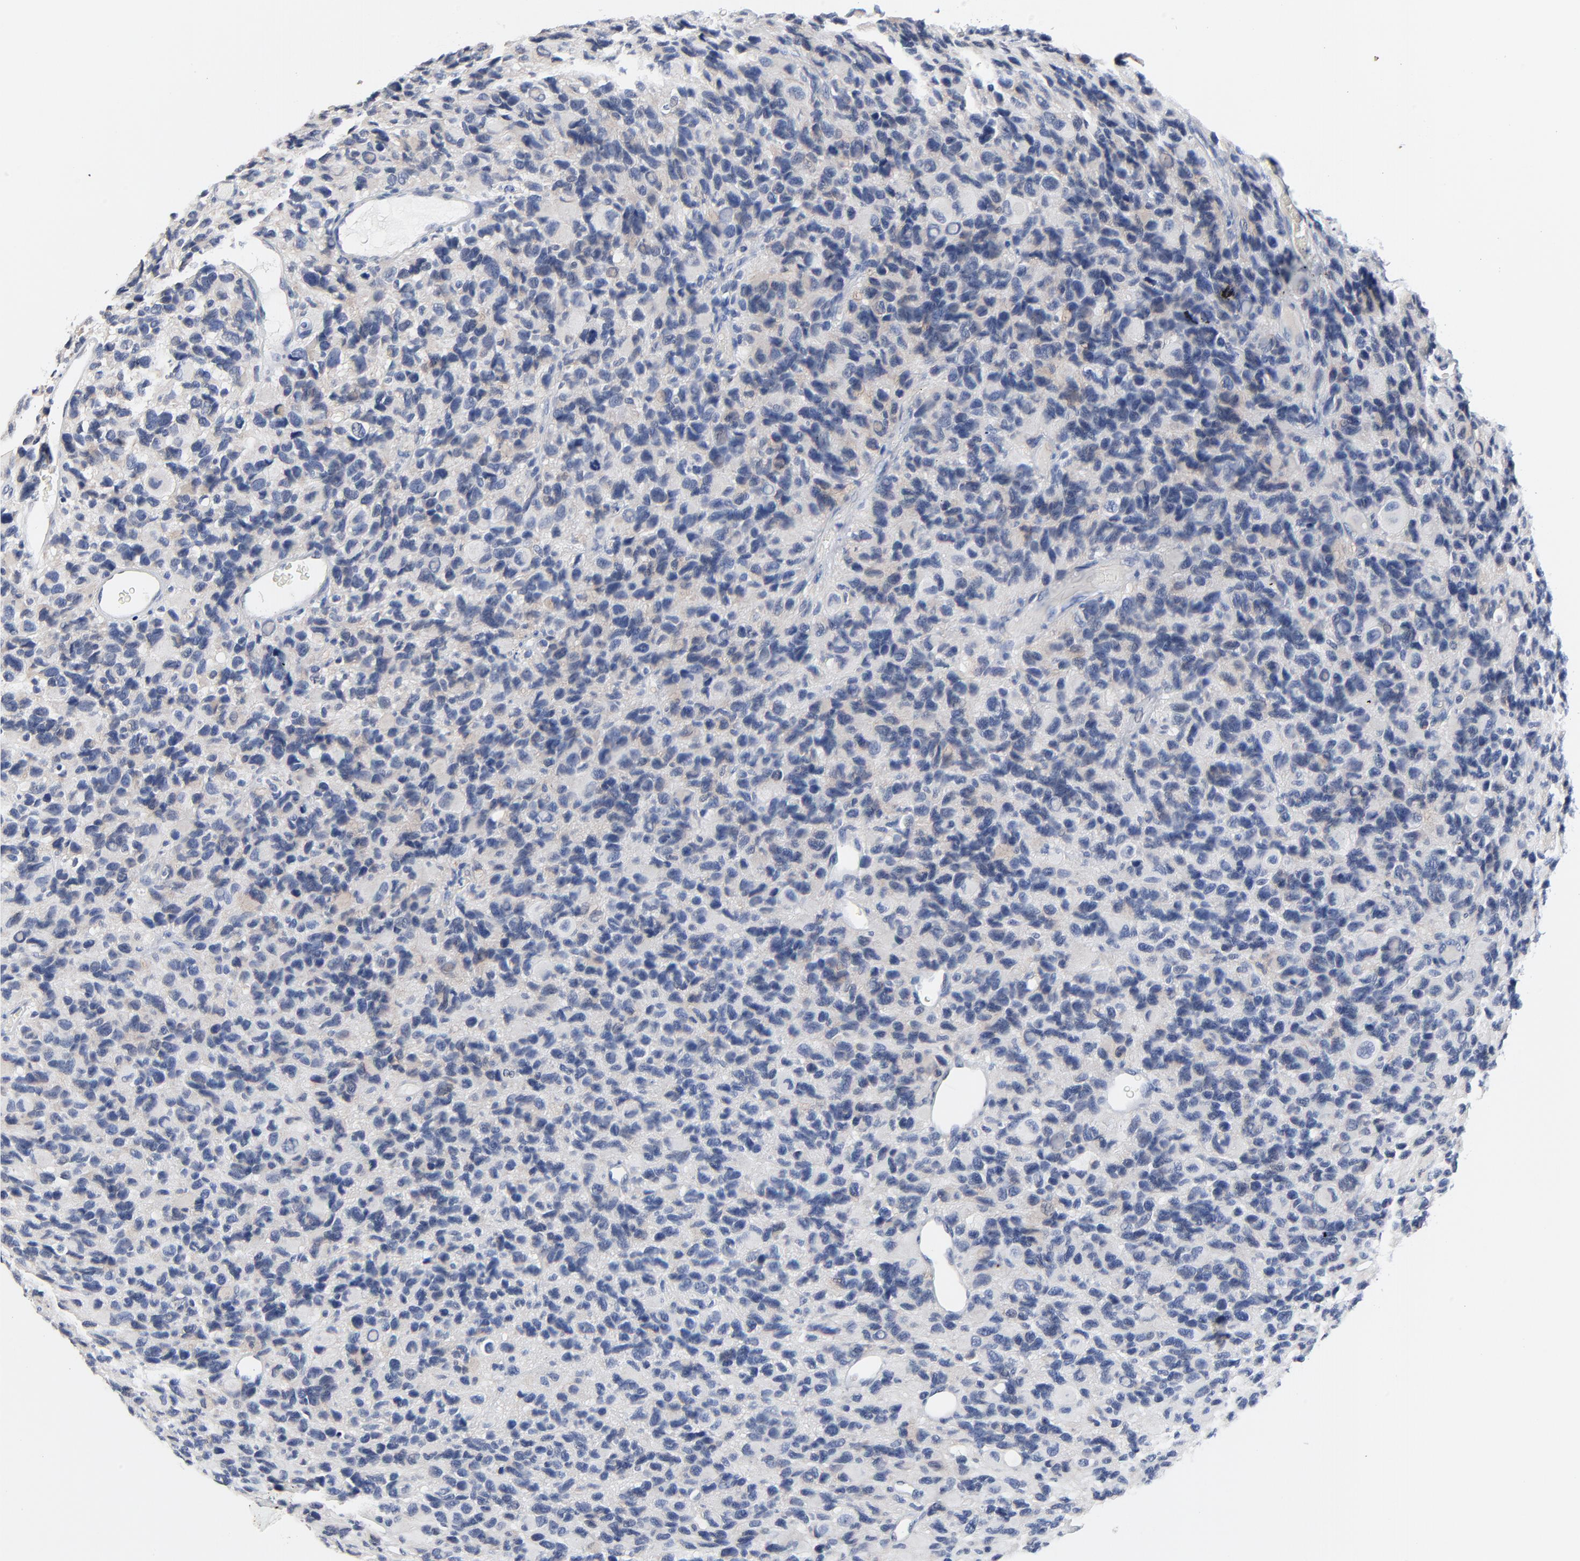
{"staining": {"intensity": "negative", "quantity": "none", "location": "none"}, "tissue": "glioma", "cell_type": "Tumor cells", "image_type": "cancer", "snomed": [{"axis": "morphology", "description": "Glioma, malignant, High grade"}, {"axis": "topography", "description": "Brain"}], "caption": "This micrograph is of glioma stained with immunohistochemistry to label a protein in brown with the nuclei are counter-stained blue. There is no positivity in tumor cells.", "gene": "FBXL5", "patient": {"sex": "male", "age": 77}}